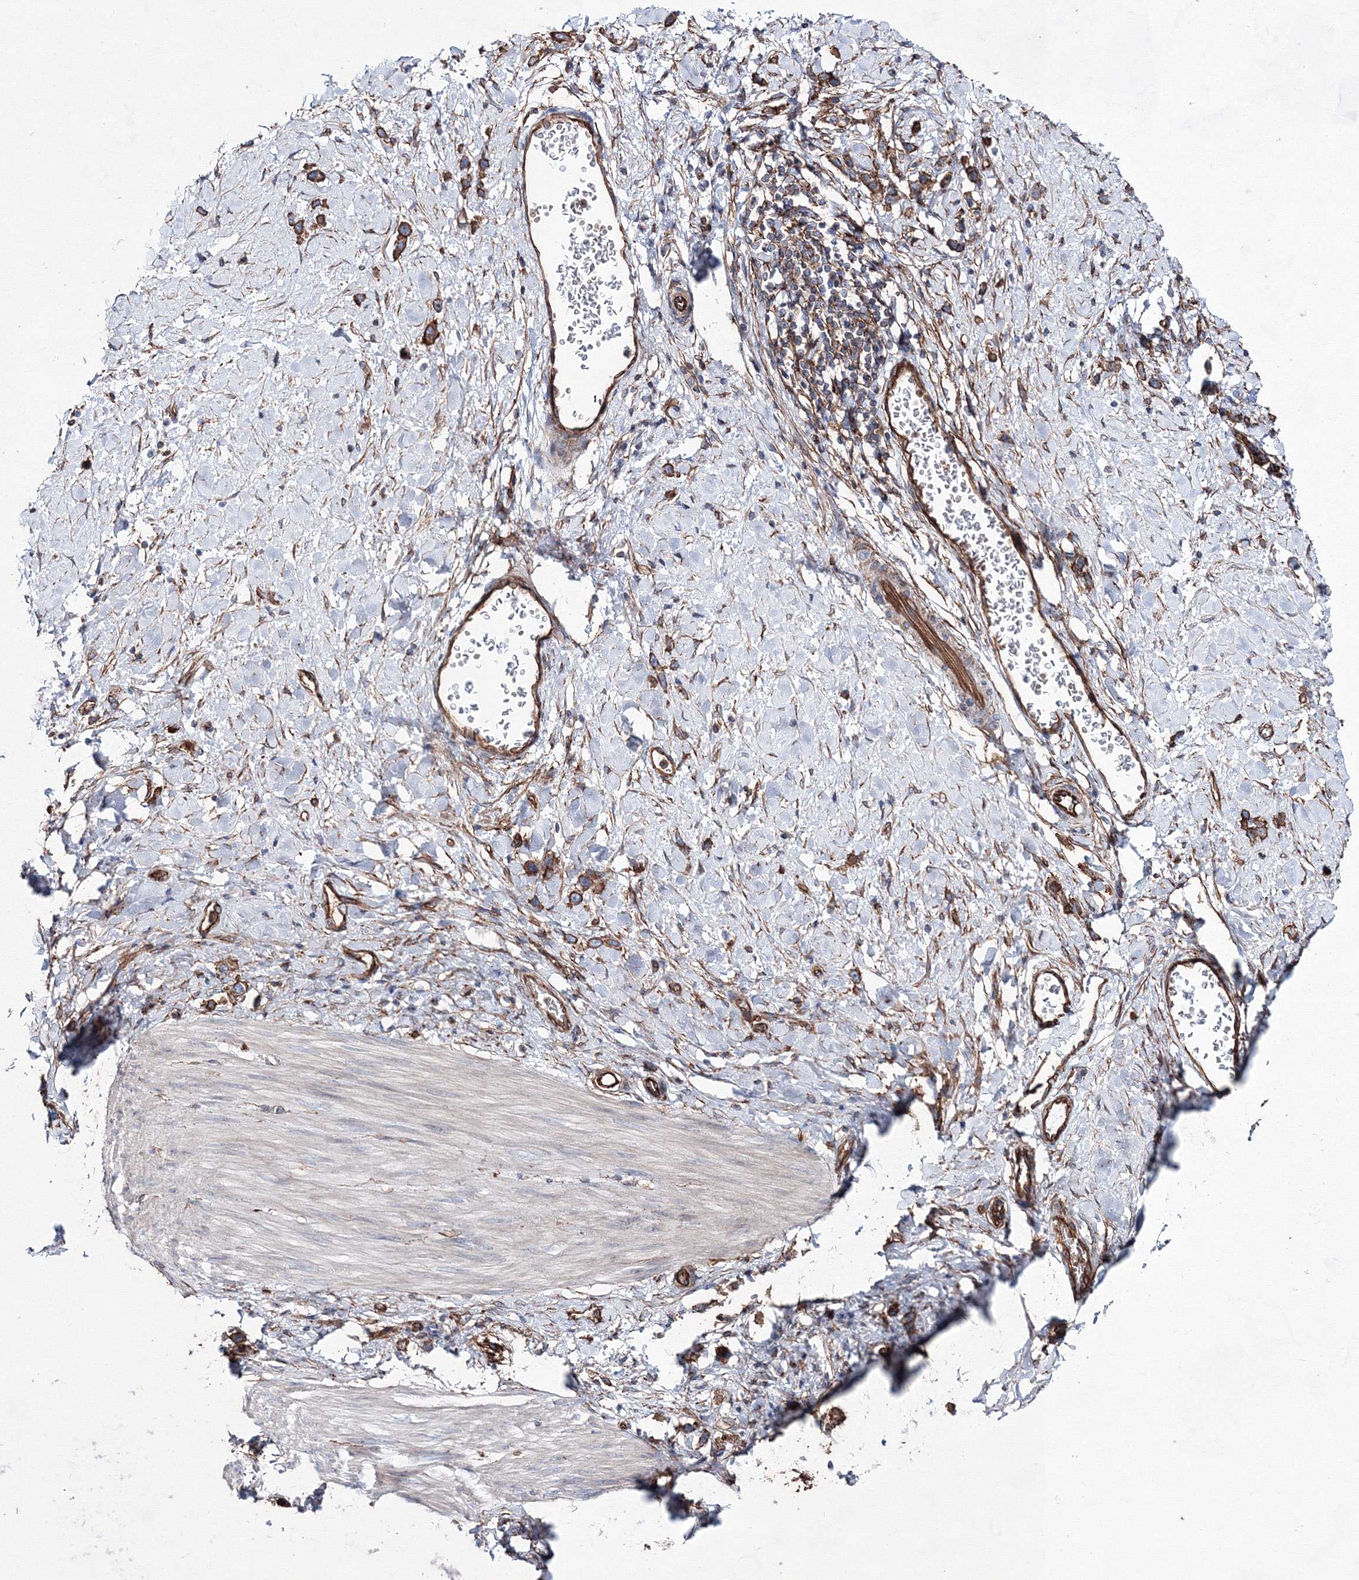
{"staining": {"intensity": "strong", "quantity": ">75%", "location": "cytoplasmic/membranous"}, "tissue": "stomach cancer", "cell_type": "Tumor cells", "image_type": "cancer", "snomed": [{"axis": "morphology", "description": "Adenocarcinoma, NOS"}, {"axis": "topography", "description": "Stomach"}], "caption": "Adenocarcinoma (stomach) tissue demonstrates strong cytoplasmic/membranous expression in approximately >75% of tumor cells The staining was performed using DAB to visualize the protein expression in brown, while the nuclei were stained in blue with hematoxylin (Magnification: 20x).", "gene": "ANKRD37", "patient": {"sex": "female", "age": 65}}